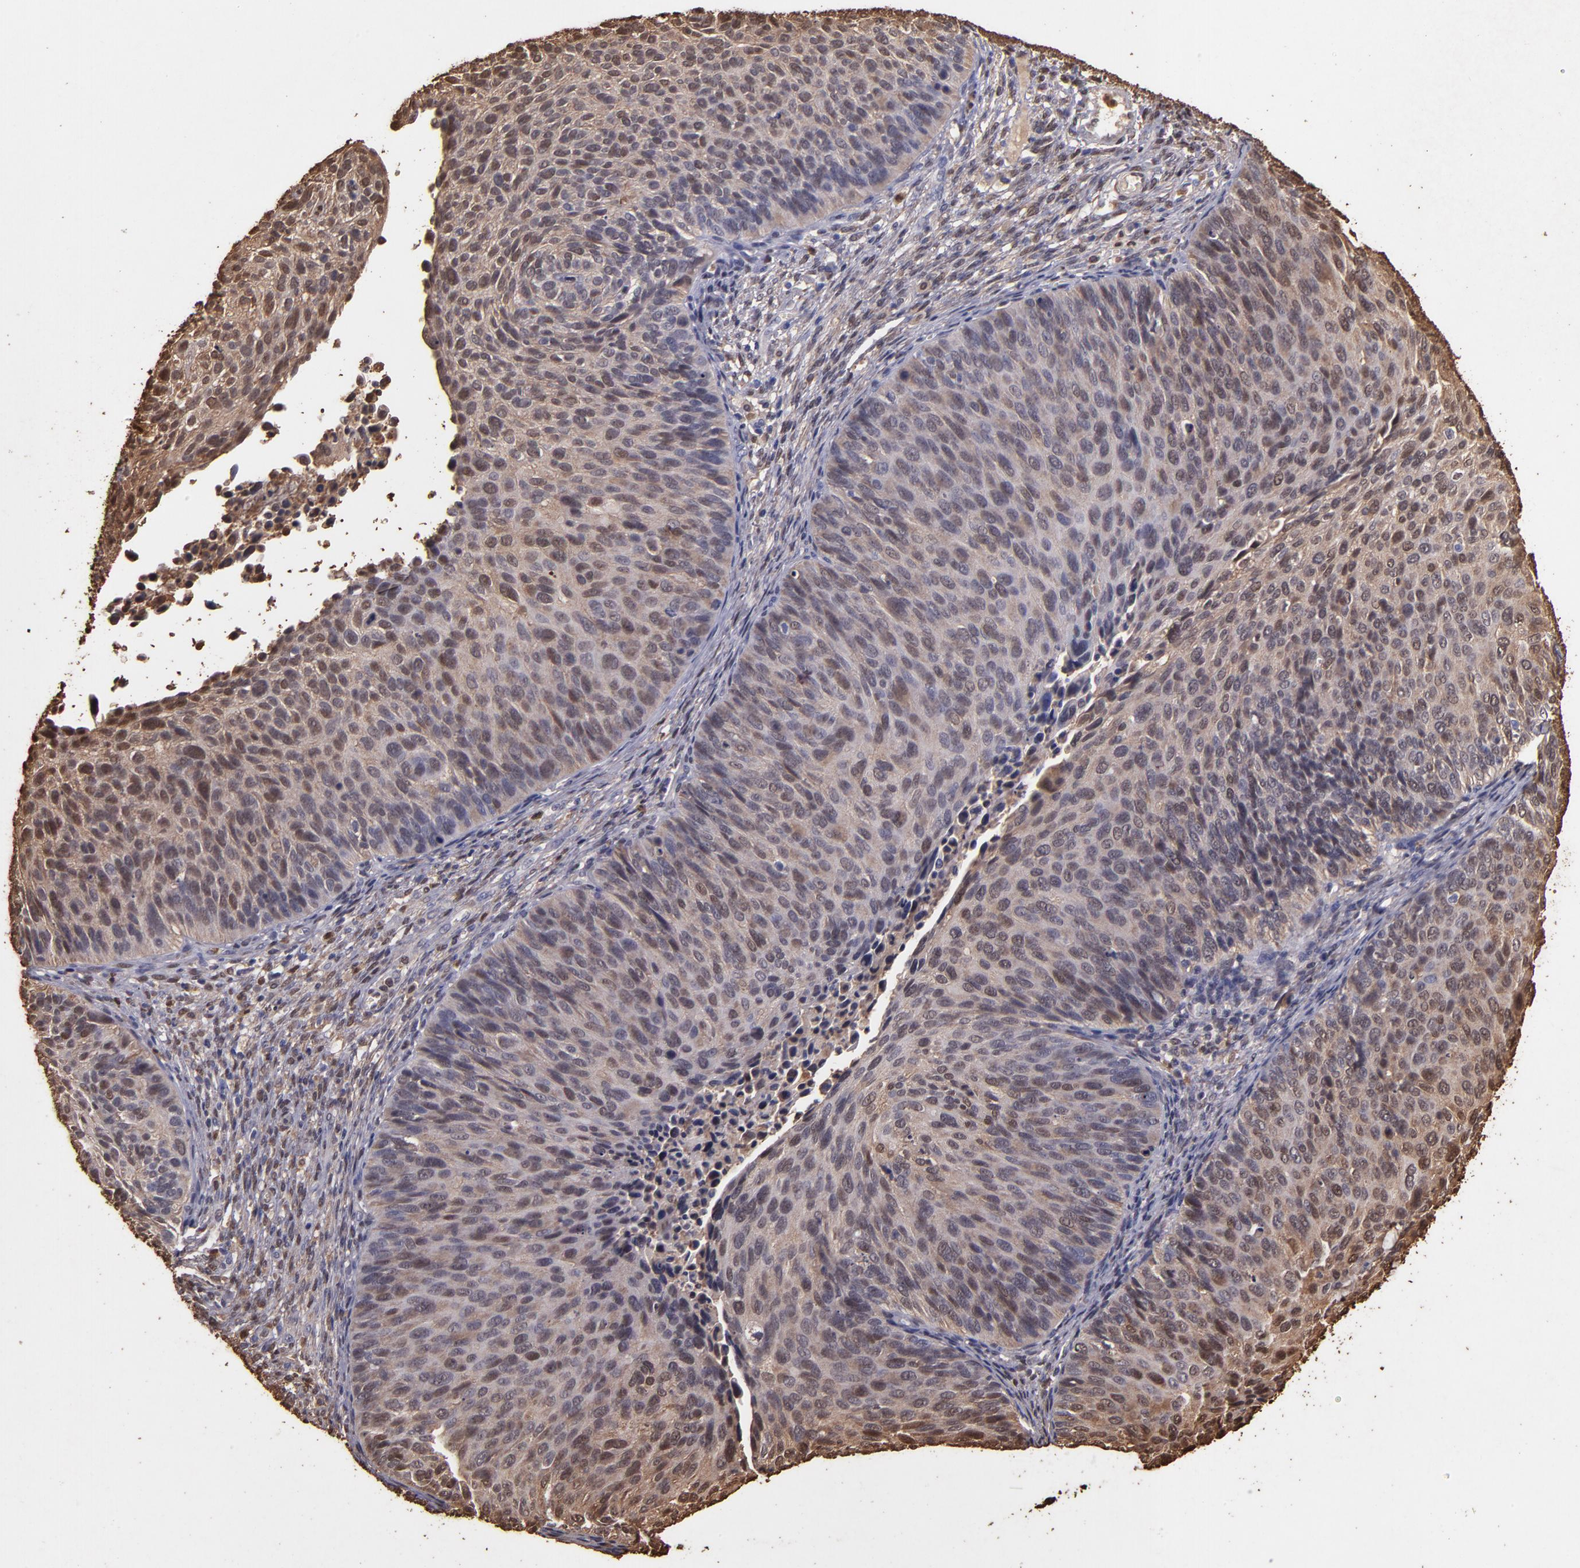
{"staining": {"intensity": "weak", "quantity": ">75%", "location": "cytoplasmic/membranous,nuclear"}, "tissue": "cervical cancer", "cell_type": "Tumor cells", "image_type": "cancer", "snomed": [{"axis": "morphology", "description": "Squamous cell carcinoma, NOS"}, {"axis": "topography", "description": "Cervix"}], "caption": "The micrograph exhibits staining of cervical squamous cell carcinoma, revealing weak cytoplasmic/membranous and nuclear protein staining (brown color) within tumor cells.", "gene": "S100A6", "patient": {"sex": "female", "age": 36}}